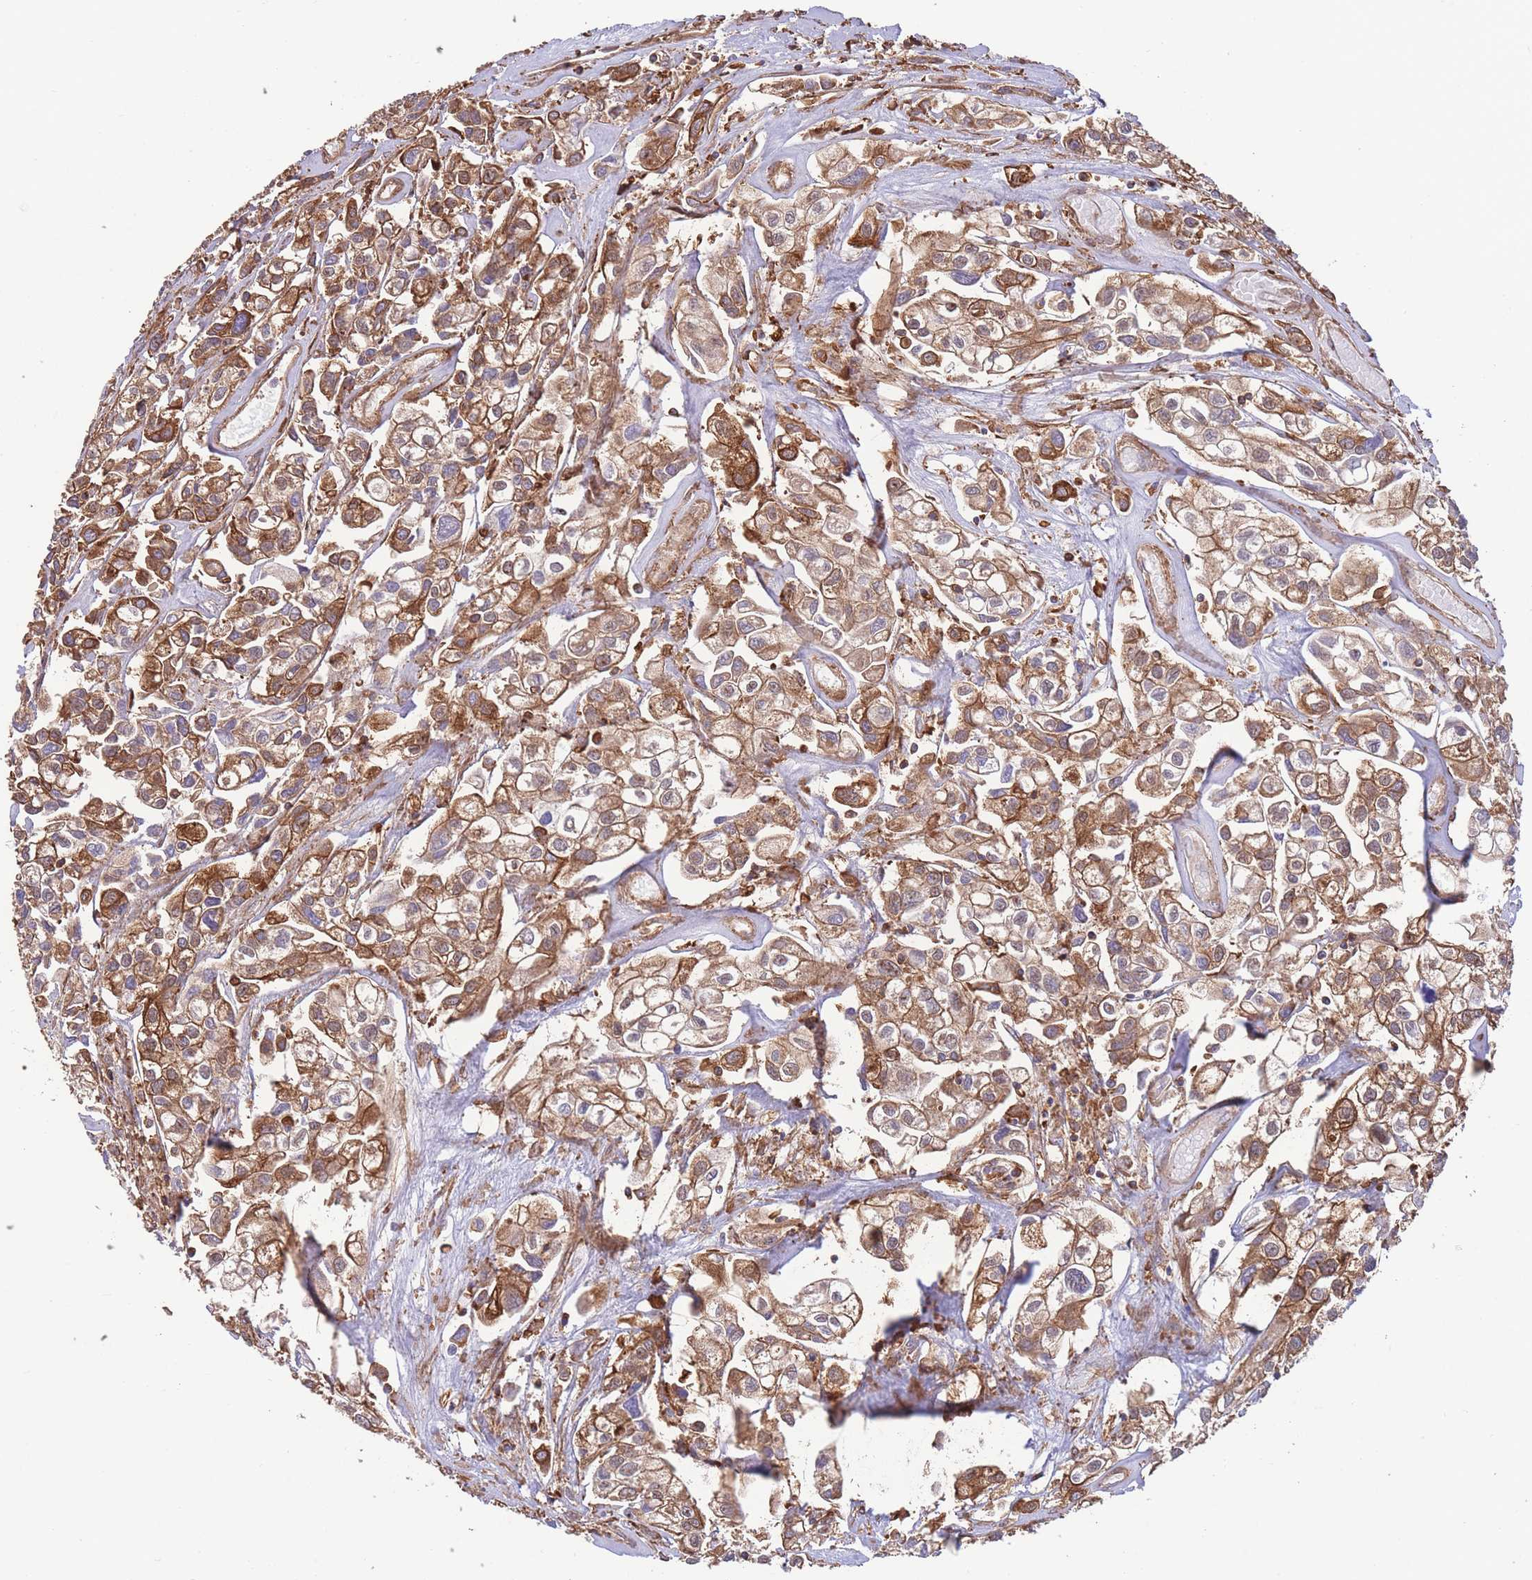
{"staining": {"intensity": "strong", "quantity": ">75%", "location": "cytoplasmic/membranous"}, "tissue": "urothelial cancer", "cell_type": "Tumor cells", "image_type": "cancer", "snomed": [{"axis": "morphology", "description": "Urothelial carcinoma, High grade"}, {"axis": "topography", "description": "Urinary bladder"}], "caption": "Protein expression analysis of human urothelial cancer reveals strong cytoplasmic/membranous positivity in approximately >75% of tumor cells. (DAB IHC, brown staining for protein, blue staining for nuclei).", "gene": "LRRN4CL", "patient": {"sex": "male", "age": 67}}